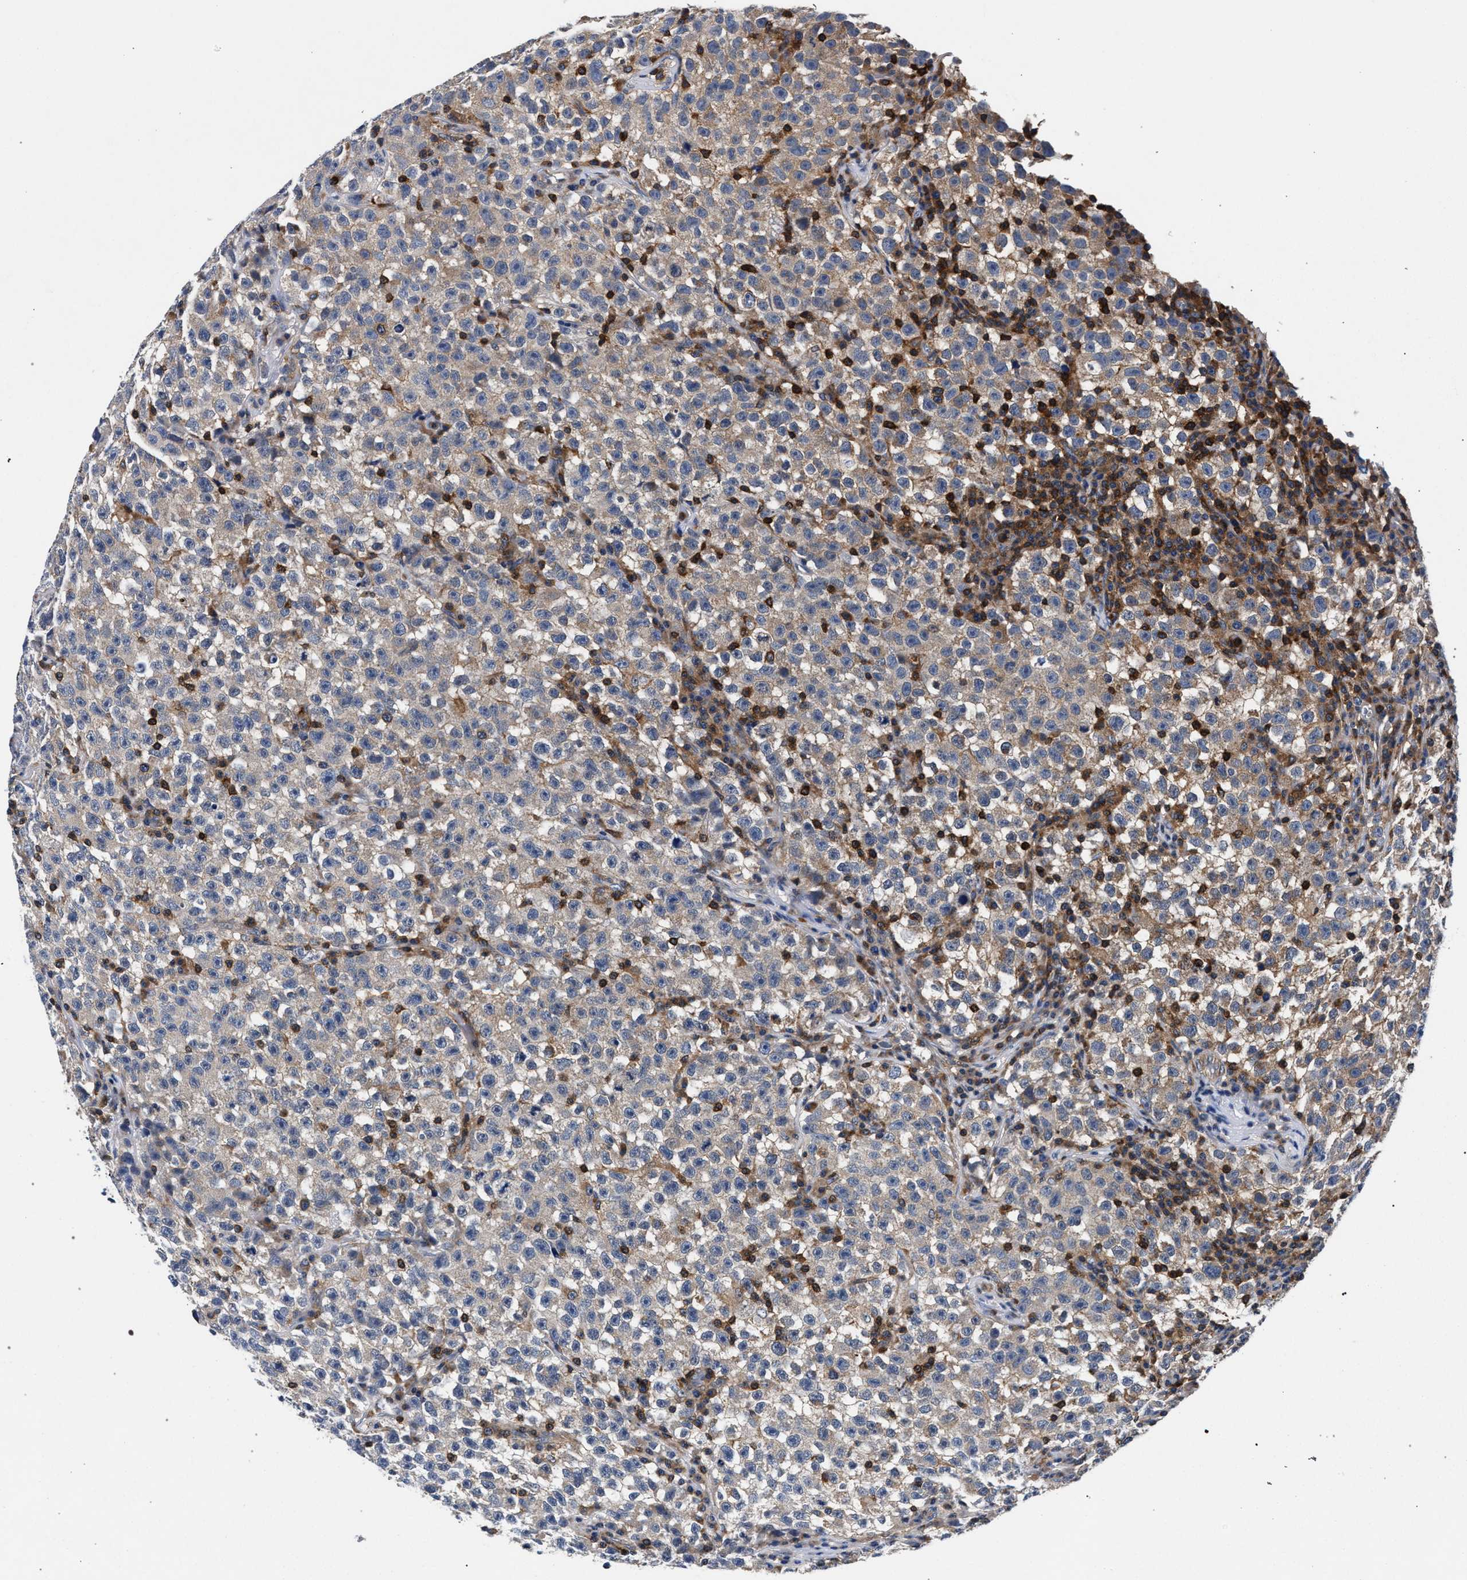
{"staining": {"intensity": "moderate", "quantity": "25%-75%", "location": "cytoplasmic/membranous"}, "tissue": "testis cancer", "cell_type": "Tumor cells", "image_type": "cancer", "snomed": [{"axis": "morphology", "description": "Seminoma, NOS"}, {"axis": "topography", "description": "Testis"}], "caption": "Testis cancer stained for a protein shows moderate cytoplasmic/membranous positivity in tumor cells. (DAB (3,3'-diaminobenzidine) IHC with brightfield microscopy, high magnification).", "gene": "LASP1", "patient": {"sex": "male", "age": 22}}